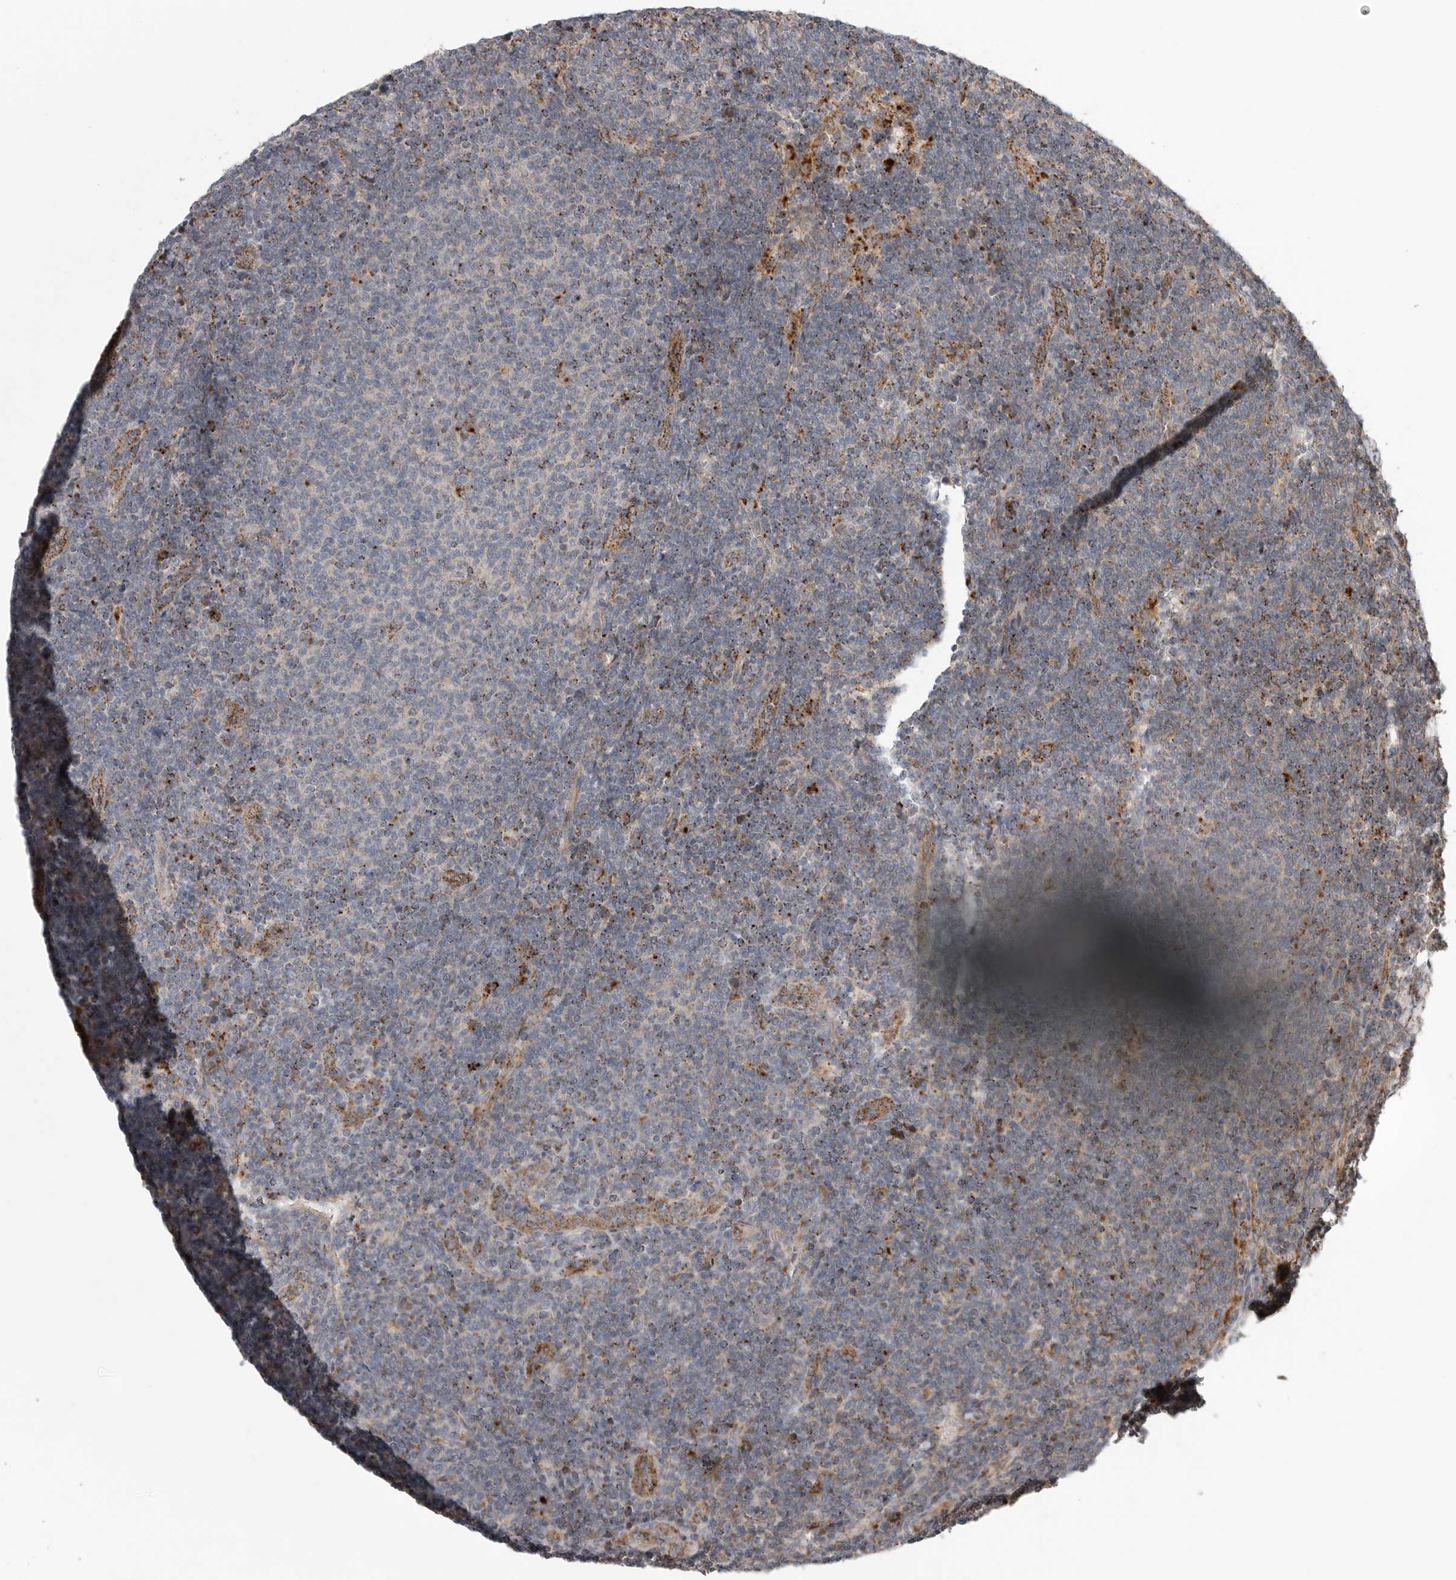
{"staining": {"intensity": "negative", "quantity": "none", "location": "none"}, "tissue": "lymphoma", "cell_type": "Tumor cells", "image_type": "cancer", "snomed": [{"axis": "morphology", "description": "Malignant lymphoma, non-Hodgkin's type, Low grade"}, {"axis": "topography", "description": "Lymph node"}], "caption": "Immunohistochemistry (IHC) micrograph of malignant lymphoma, non-Hodgkin's type (low-grade) stained for a protein (brown), which shows no staining in tumor cells.", "gene": "GALNS", "patient": {"sex": "male", "age": 66}}